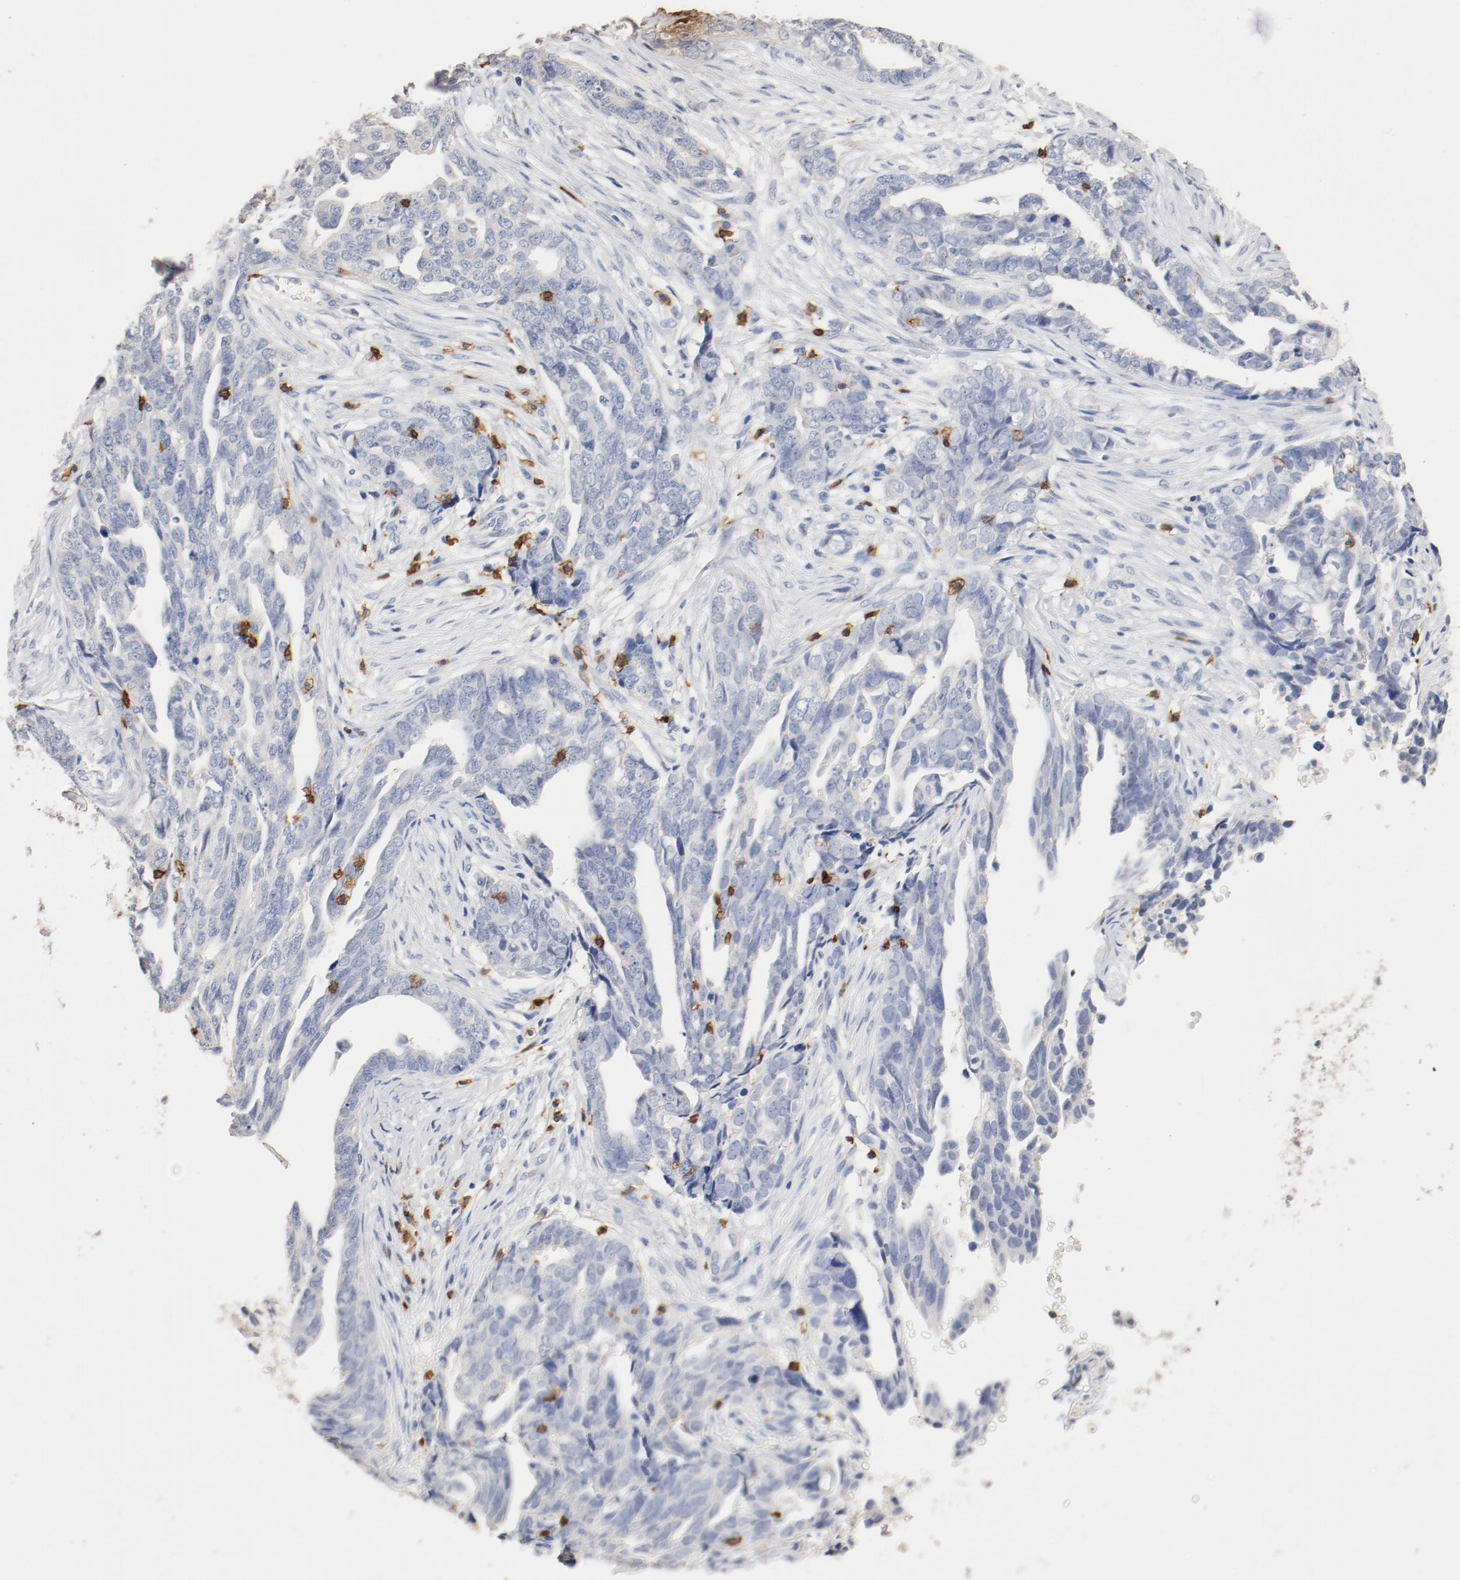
{"staining": {"intensity": "negative", "quantity": "none", "location": "none"}, "tissue": "ovarian cancer", "cell_type": "Tumor cells", "image_type": "cancer", "snomed": [{"axis": "morphology", "description": "Normal tissue, NOS"}, {"axis": "morphology", "description": "Cystadenocarcinoma, serous, NOS"}, {"axis": "topography", "description": "Fallopian tube"}, {"axis": "topography", "description": "Ovary"}], "caption": "Tumor cells are negative for brown protein staining in ovarian serous cystadenocarcinoma. The staining is performed using DAB brown chromogen with nuclei counter-stained in using hematoxylin.", "gene": "CD247", "patient": {"sex": "female", "age": 56}}